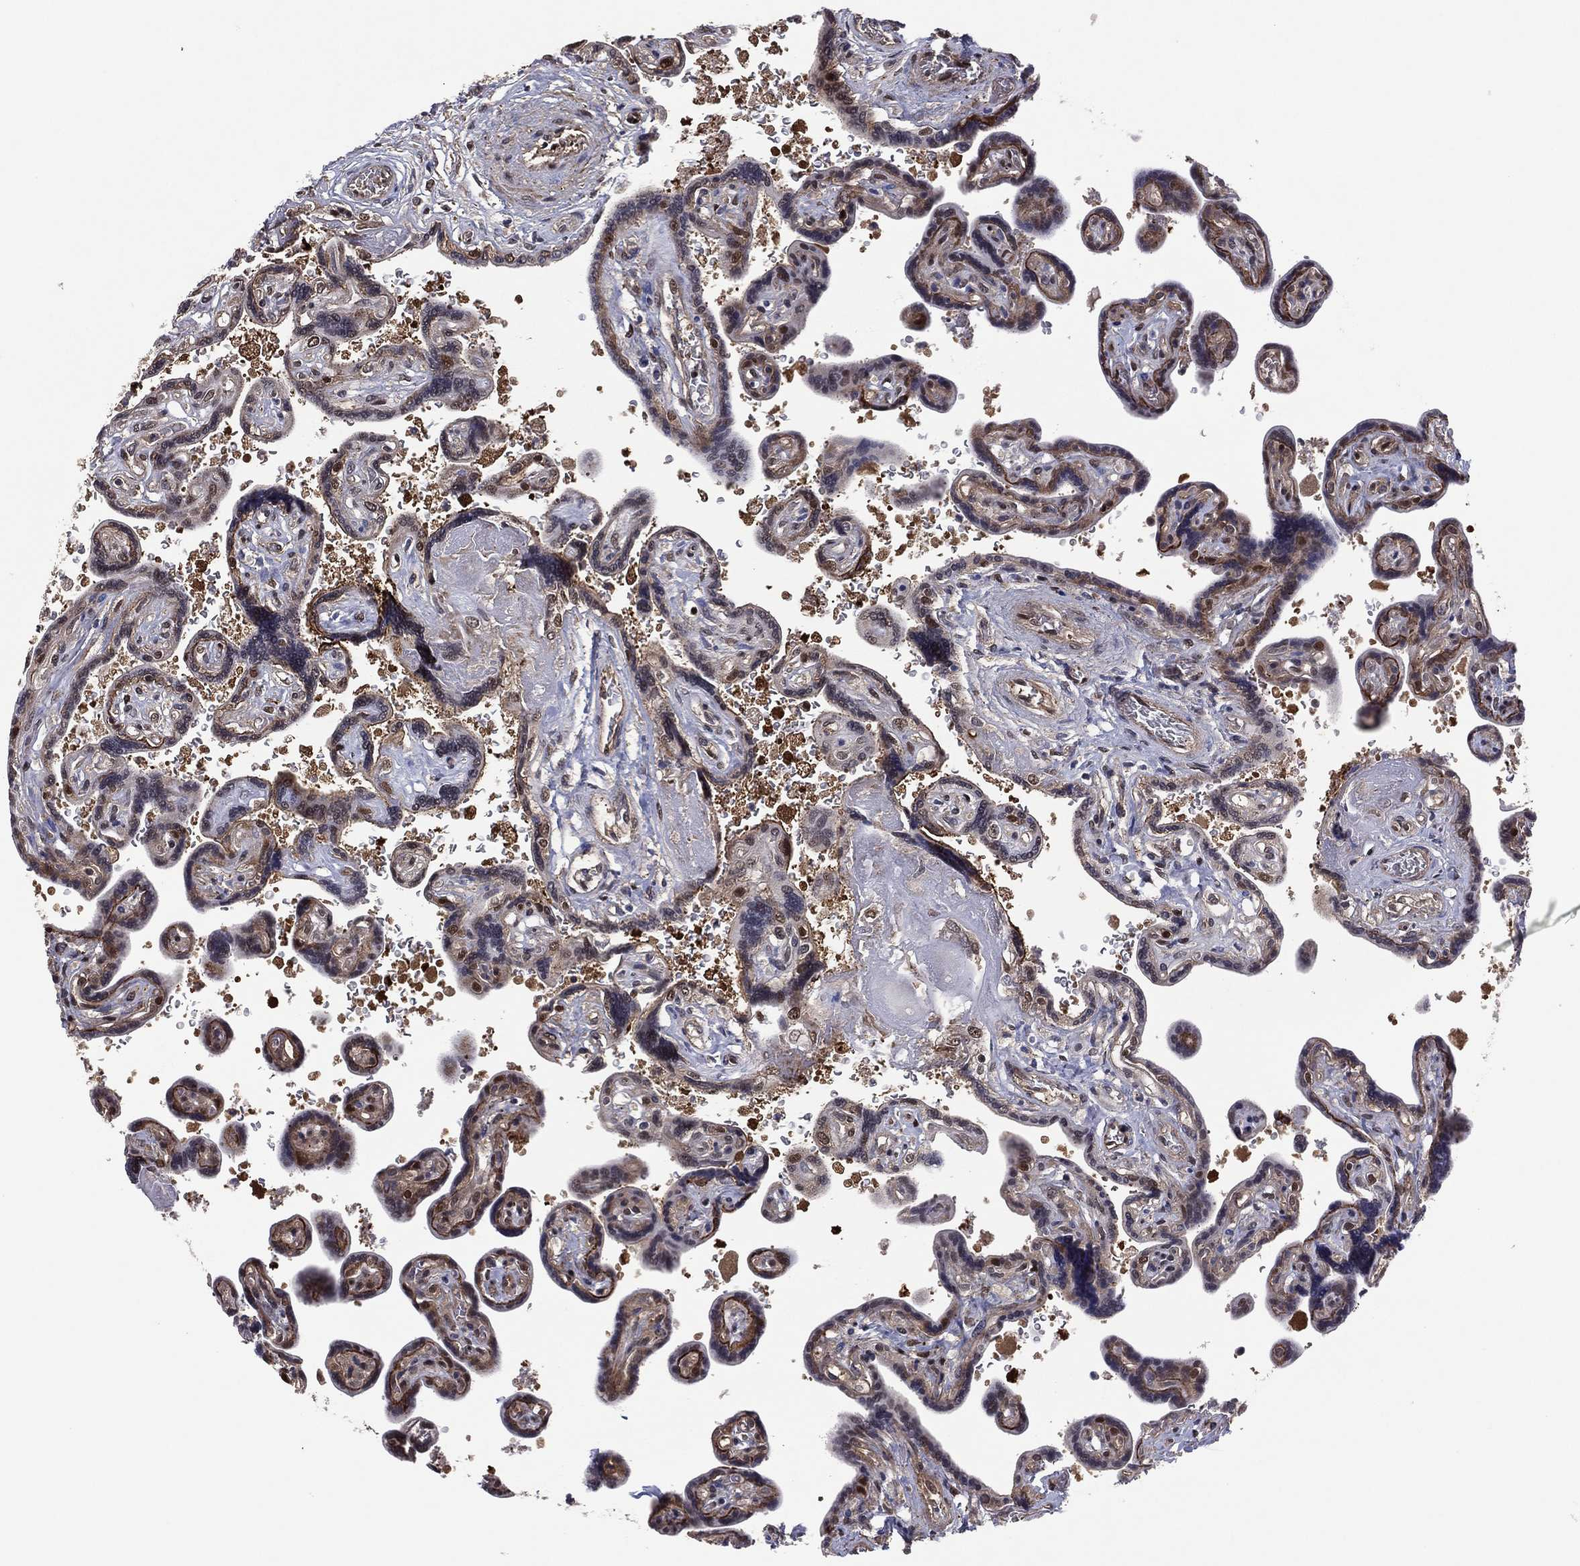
{"staining": {"intensity": "strong", "quantity": "25%-75%", "location": "nuclear"}, "tissue": "placenta", "cell_type": "Decidual cells", "image_type": "normal", "snomed": [{"axis": "morphology", "description": "Normal tissue, NOS"}, {"axis": "topography", "description": "Placenta"}], "caption": "Immunohistochemistry of unremarkable human placenta reveals high levels of strong nuclear staining in approximately 25%-75% of decidual cells. Using DAB (3,3'-diaminobenzidine) (brown) and hematoxylin (blue) stains, captured at high magnification using brightfield microscopy.", "gene": "ICOSLG", "patient": {"sex": "female", "age": 32}}